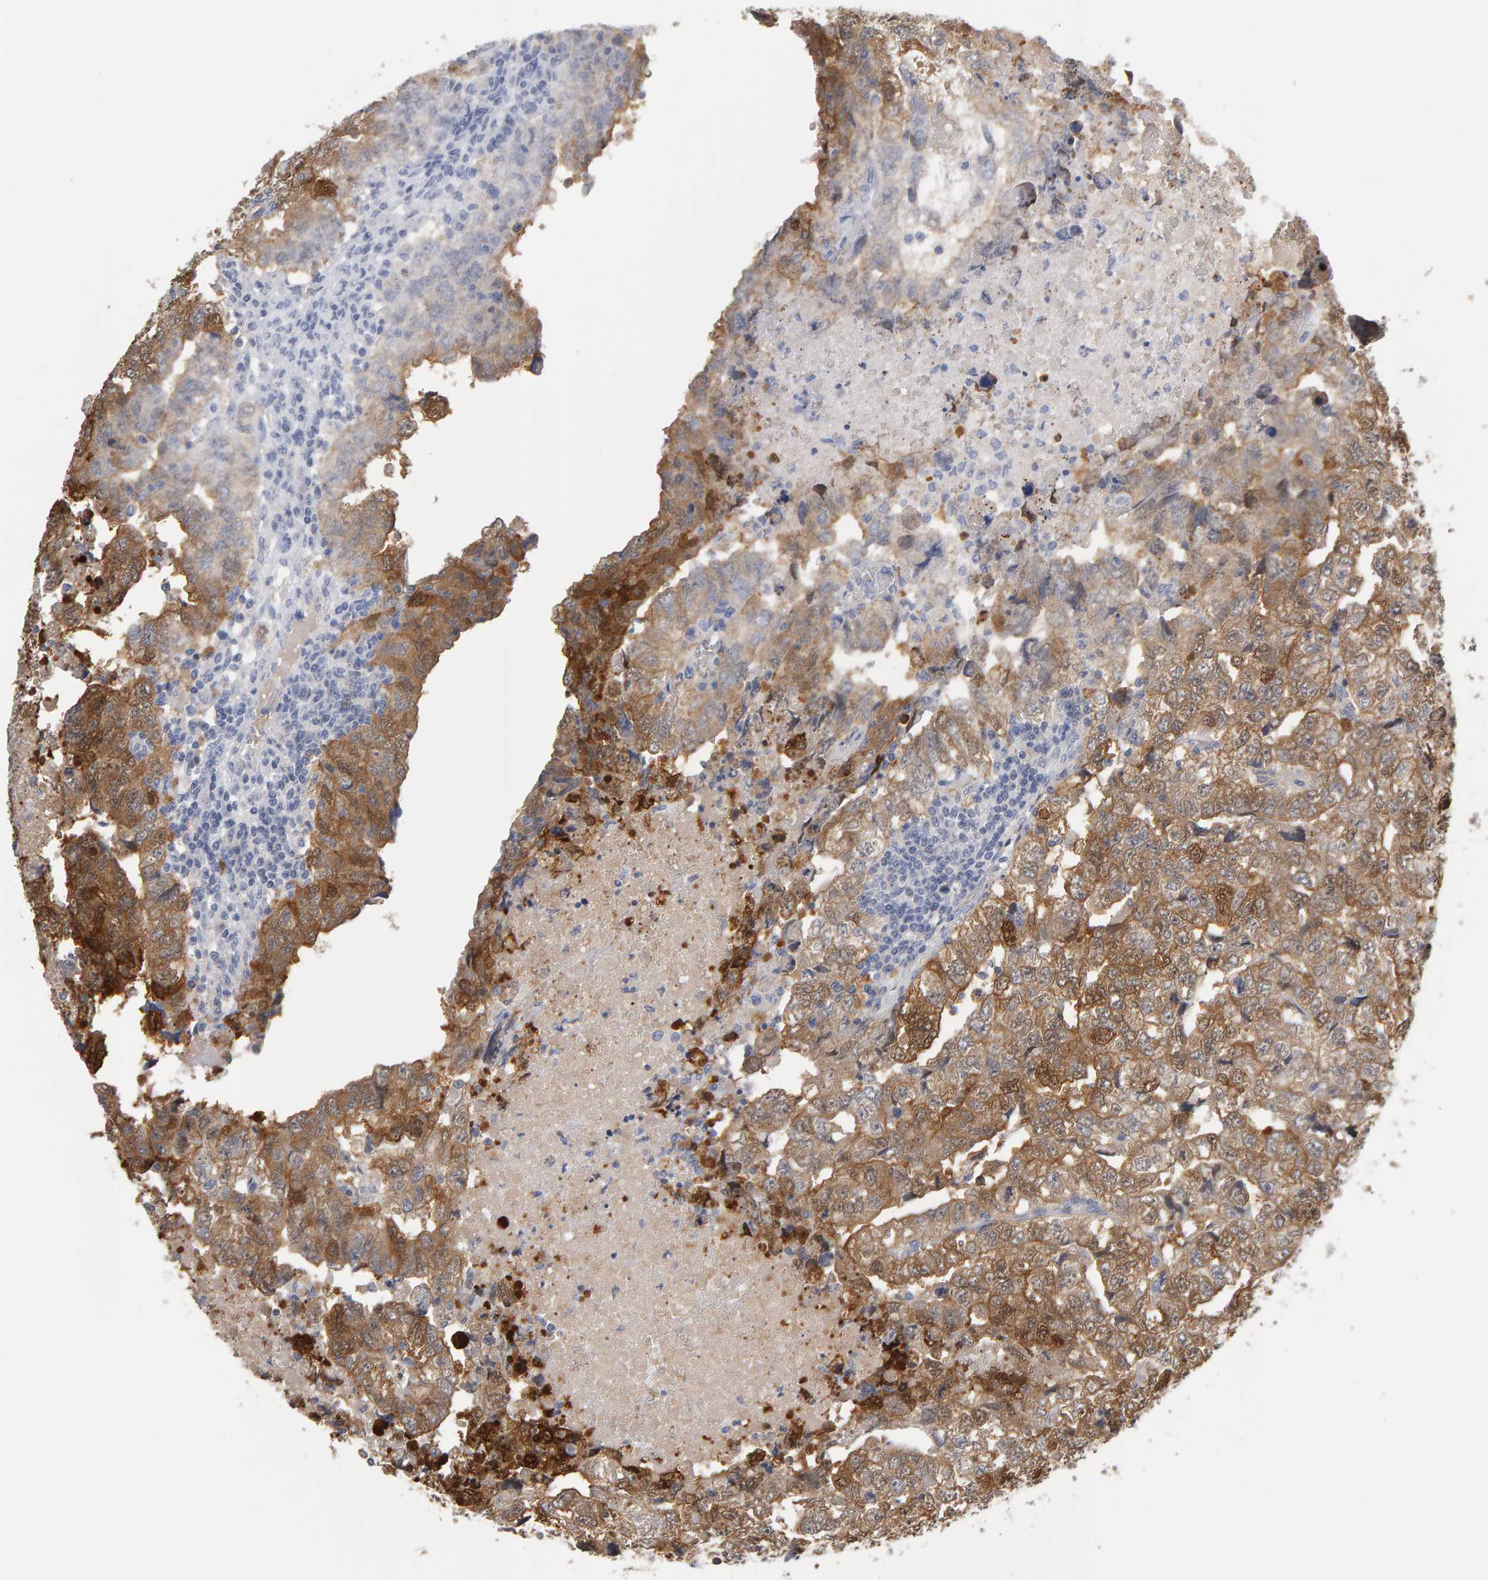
{"staining": {"intensity": "moderate", "quantity": ">75%", "location": "cytoplasmic/membranous"}, "tissue": "testis cancer", "cell_type": "Tumor cells", "image_type": "cancer", "snomed": [{"axis": "morphology", "description": "Carcinoma, Embryonal, NOS"}, {"axis": "topography", "description": "Testis"}], "caption": "Immunohistochemistry micrograph of neoplastic tissue: testis cancer (embryonal carcinoma) stained using IHC displays medium levels of moderate protein expression localized specifically in the cytoplasmic/membranous of tumor cells, appearing as a cytoplasmic/membranous brown color.", "gene": "CTH", "patient": {"sex": "male", "age": 36}}